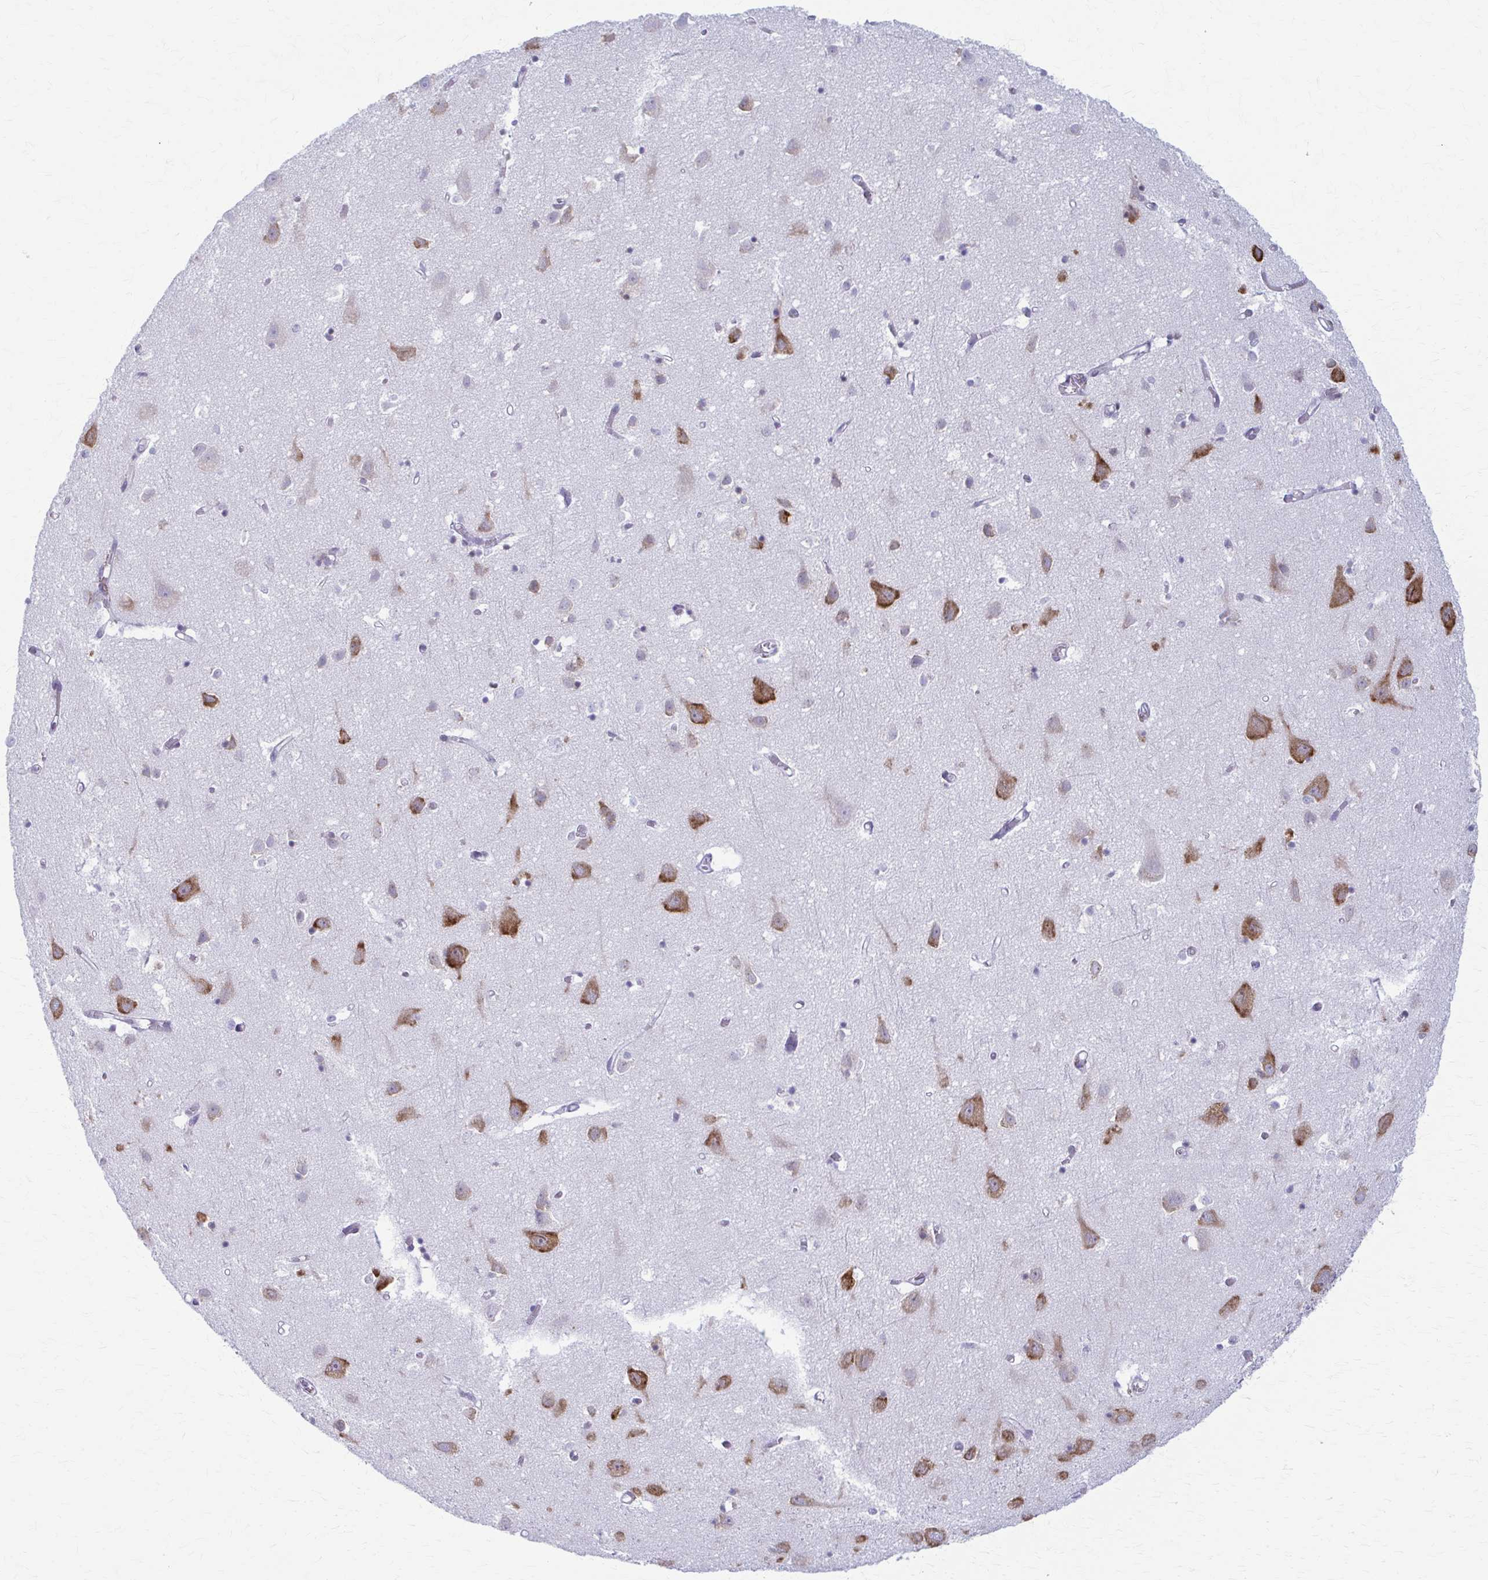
{"staining": {"intensity": "negative", "quantity": "none", "location": "none"}, "tissue": "cerebral cortex", "cell_type": "Endothelial cells", "image_type": "normal", "snomed": [{"axis": "morphology", "description": "Normal tissue, NOS"}, {"axis": "topography", "description": "Cerebral cortex"}], "caption": "This histopathology image is of normal cerebral cortex stained with immunohistochemistry (IHC) to label a protein in brown with the nuclei are counter-stained blue. There is no staining in endothelial cells. (Stains: DAB immunohistochemistry (IHC) with hematoxylin counter stain, Microscopy: brightfield microscopy at high magnification).", "gene": "PRKRA", "patient": {"sex": "male", "age": 70}}